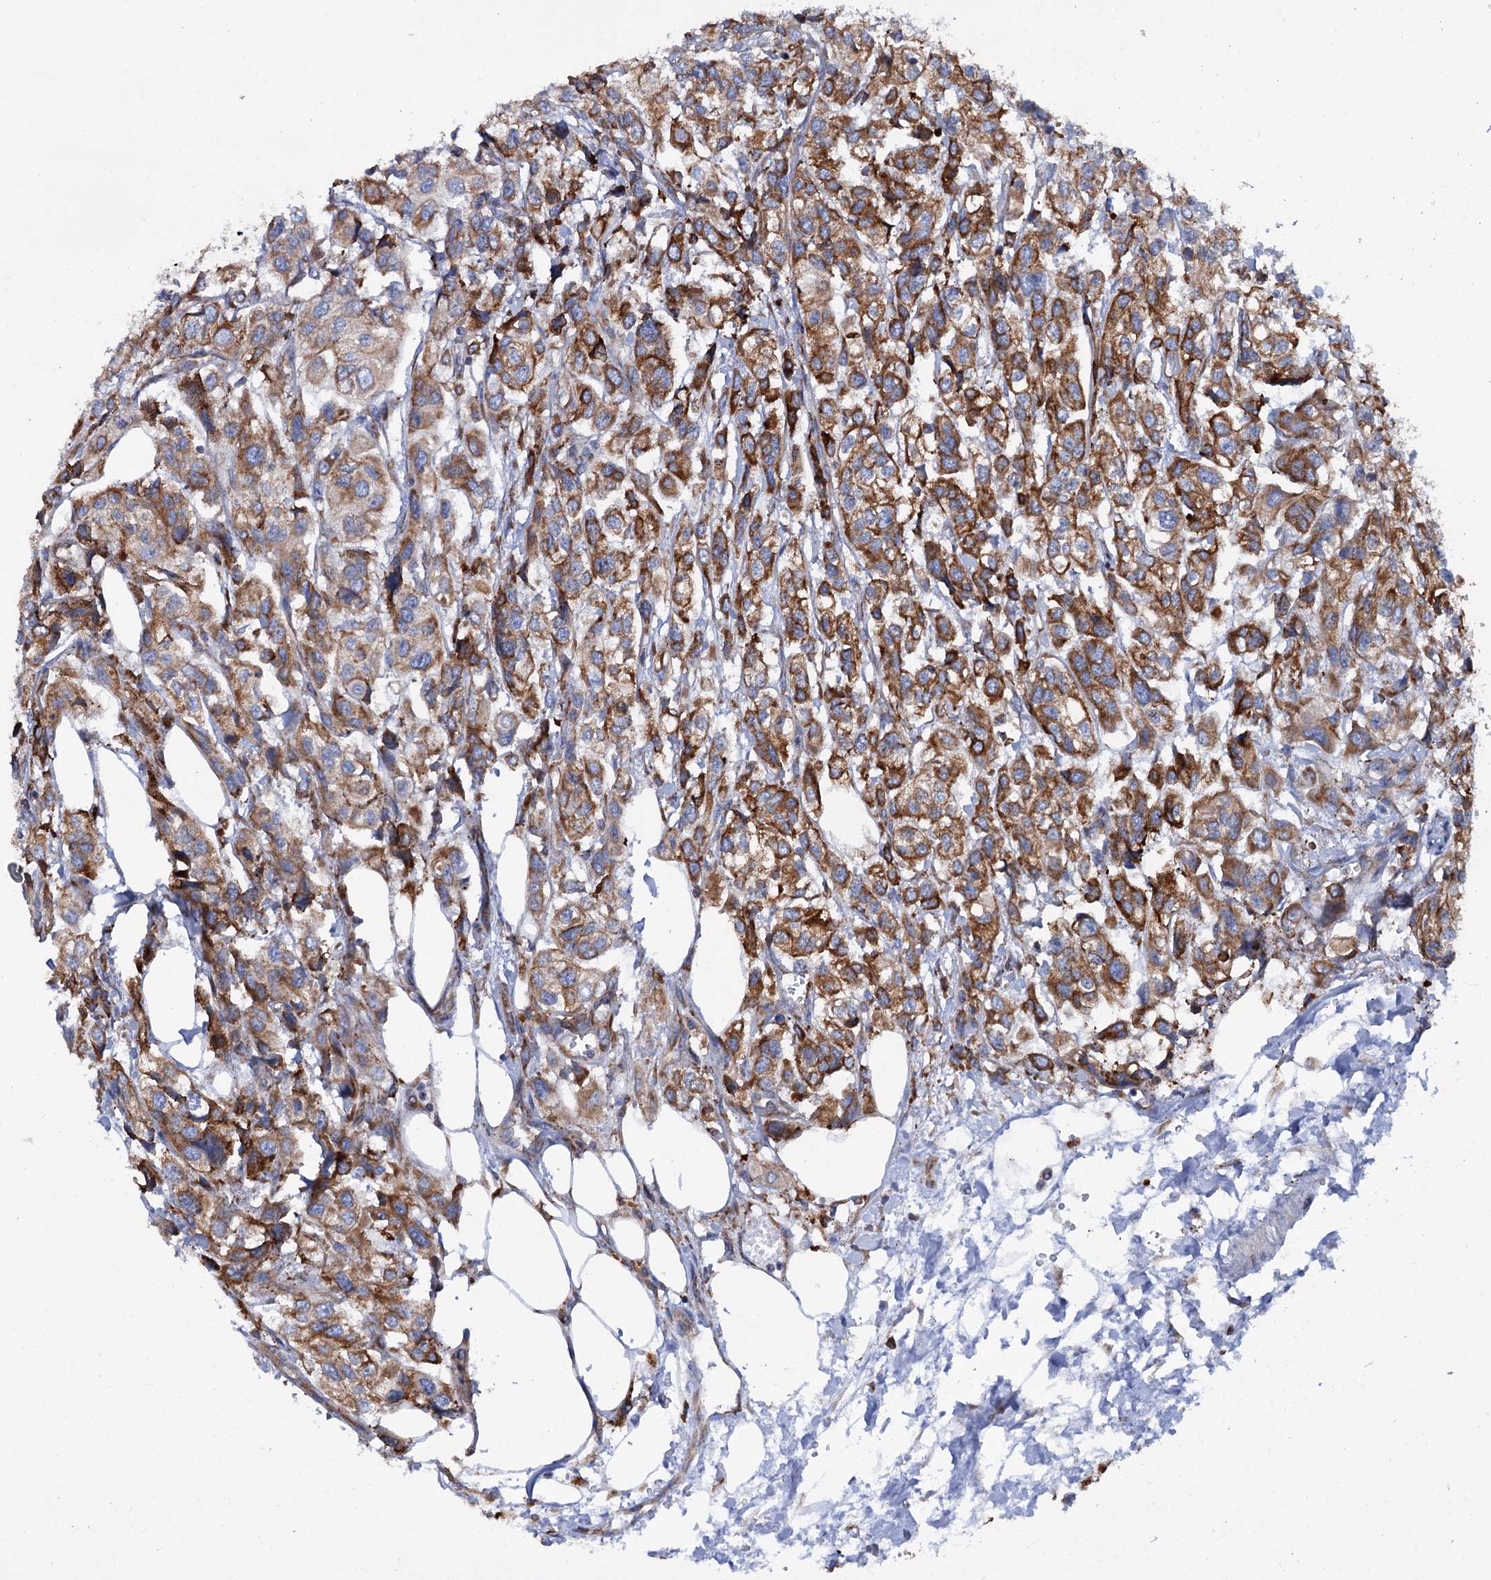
{"staining": {"intensity": "strong", "quantity": ">75%", "location": "cytoplasmic/membranous"}, "tissue": "urothelial cancer", "cell_type": "Tumor cells", "image_type": "cancer", "snomed": [{"axis": "morphology", "description": "Urothelial carcinoma, High grade"}, {"axis": "topography", "description": "Urinary bladder"}], "caption": "Urothelial carcinoma (high-grade) stained for a protein (brown) reveals strong cytoplasmic/membranous positive staining in about >75% of tumor cells.", "gene": "SHE", "patient": {"sex": "male", "age": 67}}